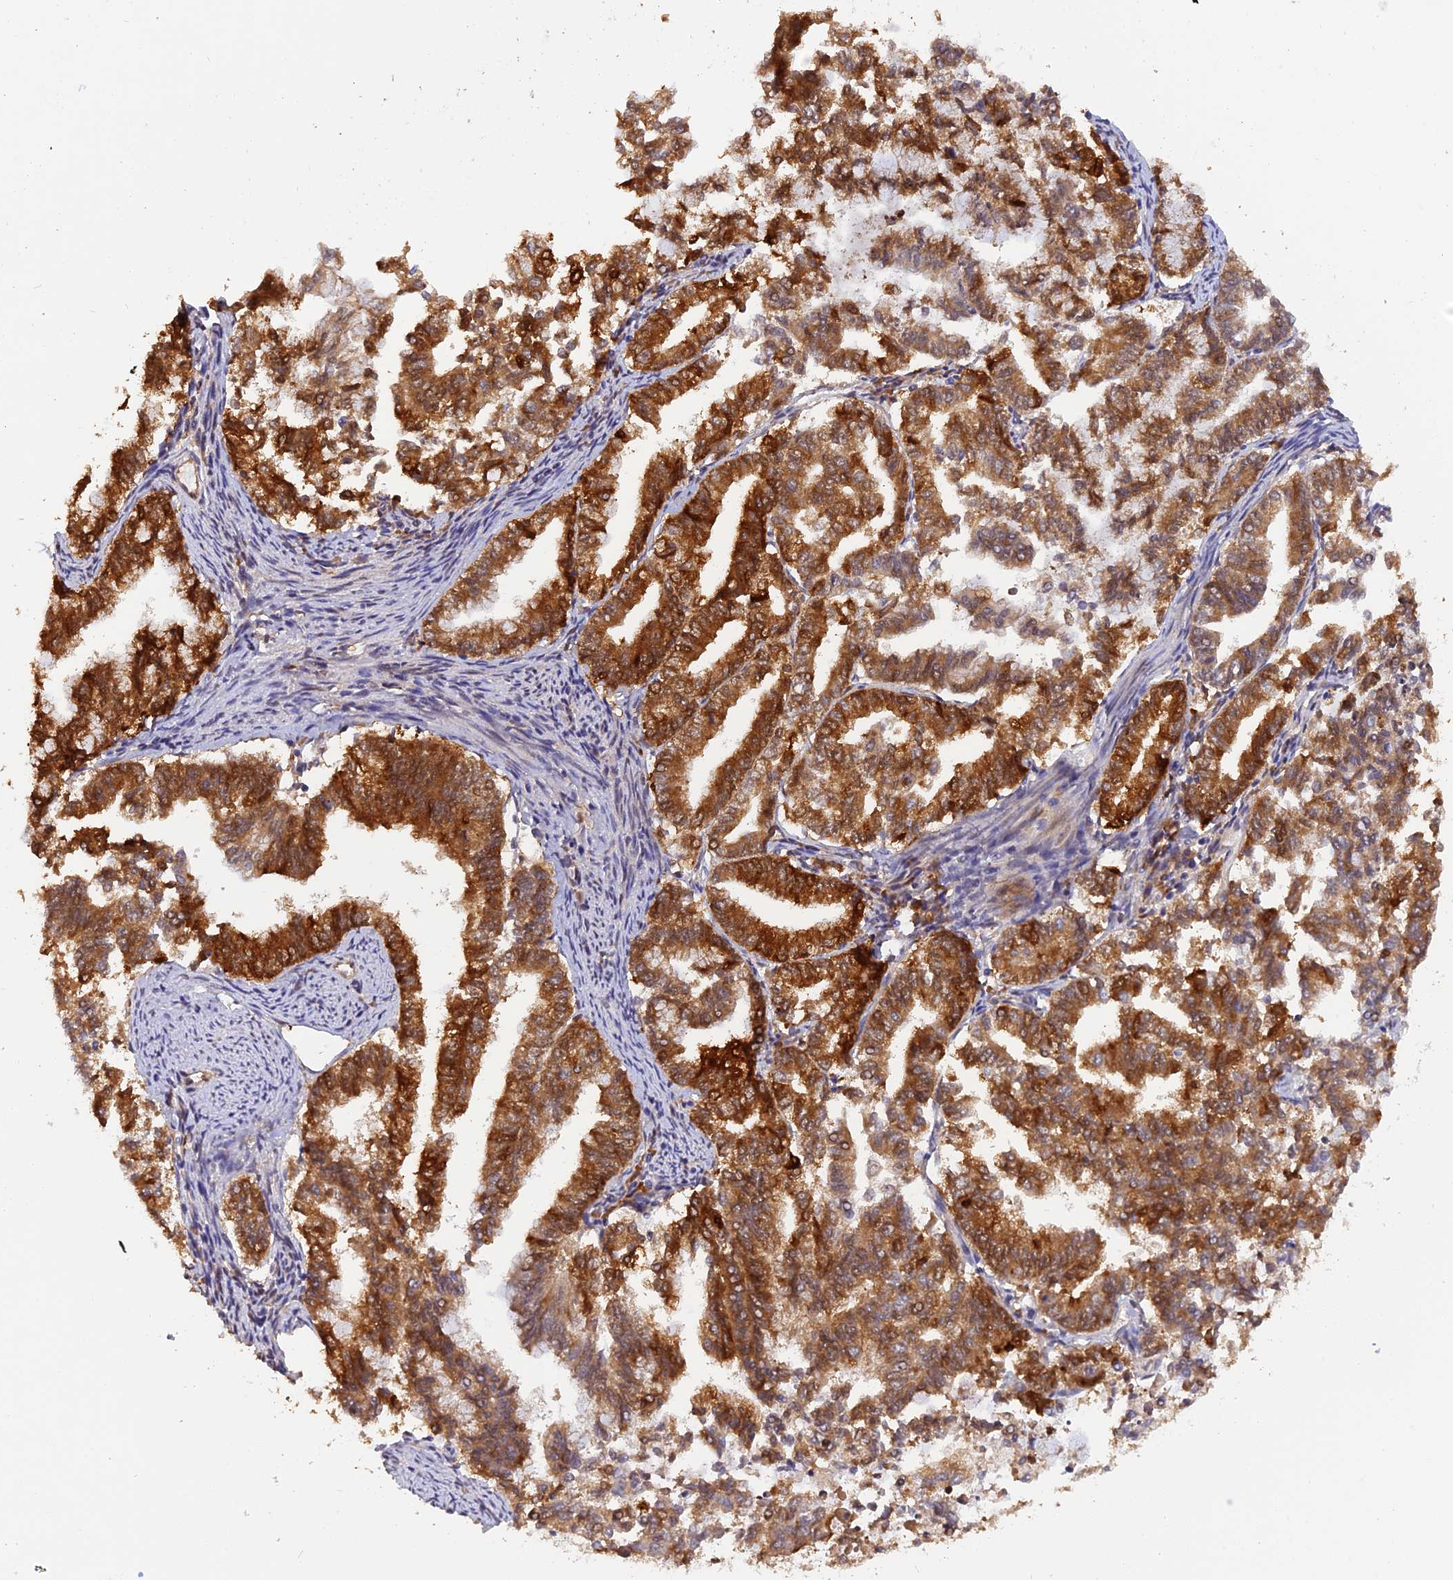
{"staining": {"intensity": "strong", "quantity": ">75%", "location": "cytoplasmic/membranous"}, "tissue": "endometrial cancer", "cell_type": "Tumor cells", "image_type": "cancer", "snomed": [{"axis": "morphology", "description": "Adenocarcinoma, NOS"}, {"axis": "topography", "description": "Endometrium"}], "caption": "This is a photomicrograph of immunohistochemistry (IHC) staining of endometrial cancer (adenocarcinoma), which shows strong expression in the cytoplasmic/membranous of tumor cells.", "gene": "MNS1", "patient": {"sex": "female", "age": 79}}